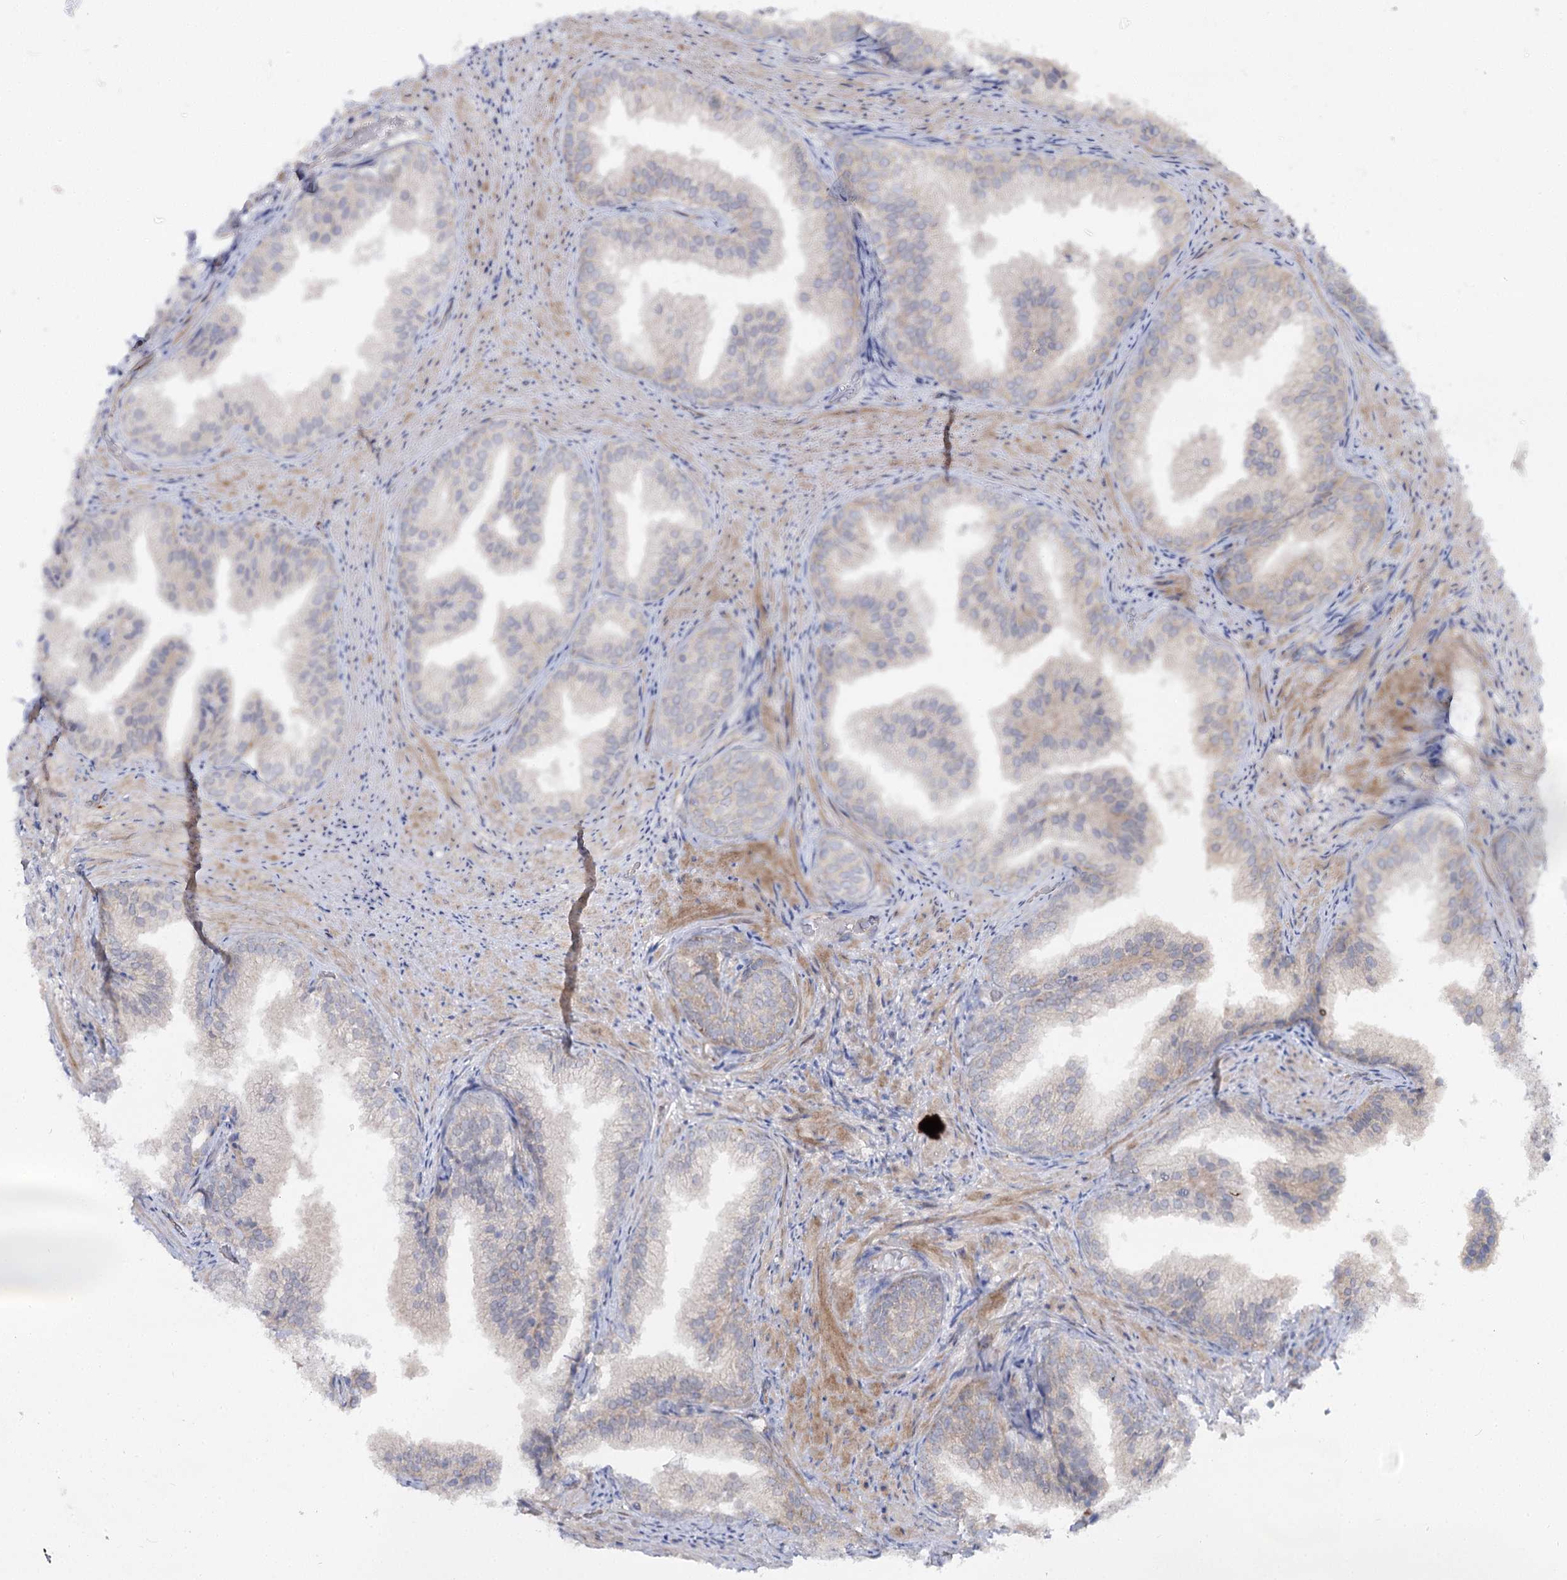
{"staining": {"intensity": "weak", "quantity": "<25%", "location": "cytoplasmic/membranous"}, "tissue": "prostate", "cell_type": "Glandular cells", "image_type": "normal", "snomed": [{"axis": "morphology", "description": "Normal tissue, NOS"}, {"axis": "topography", "description": "Prostate"}], "caption": "Histopathology image shows no significant protein staining in glandular cells of normal prostate.", "gene": "KIAA0825", "patient": {"sex": "male", "age": 76}}